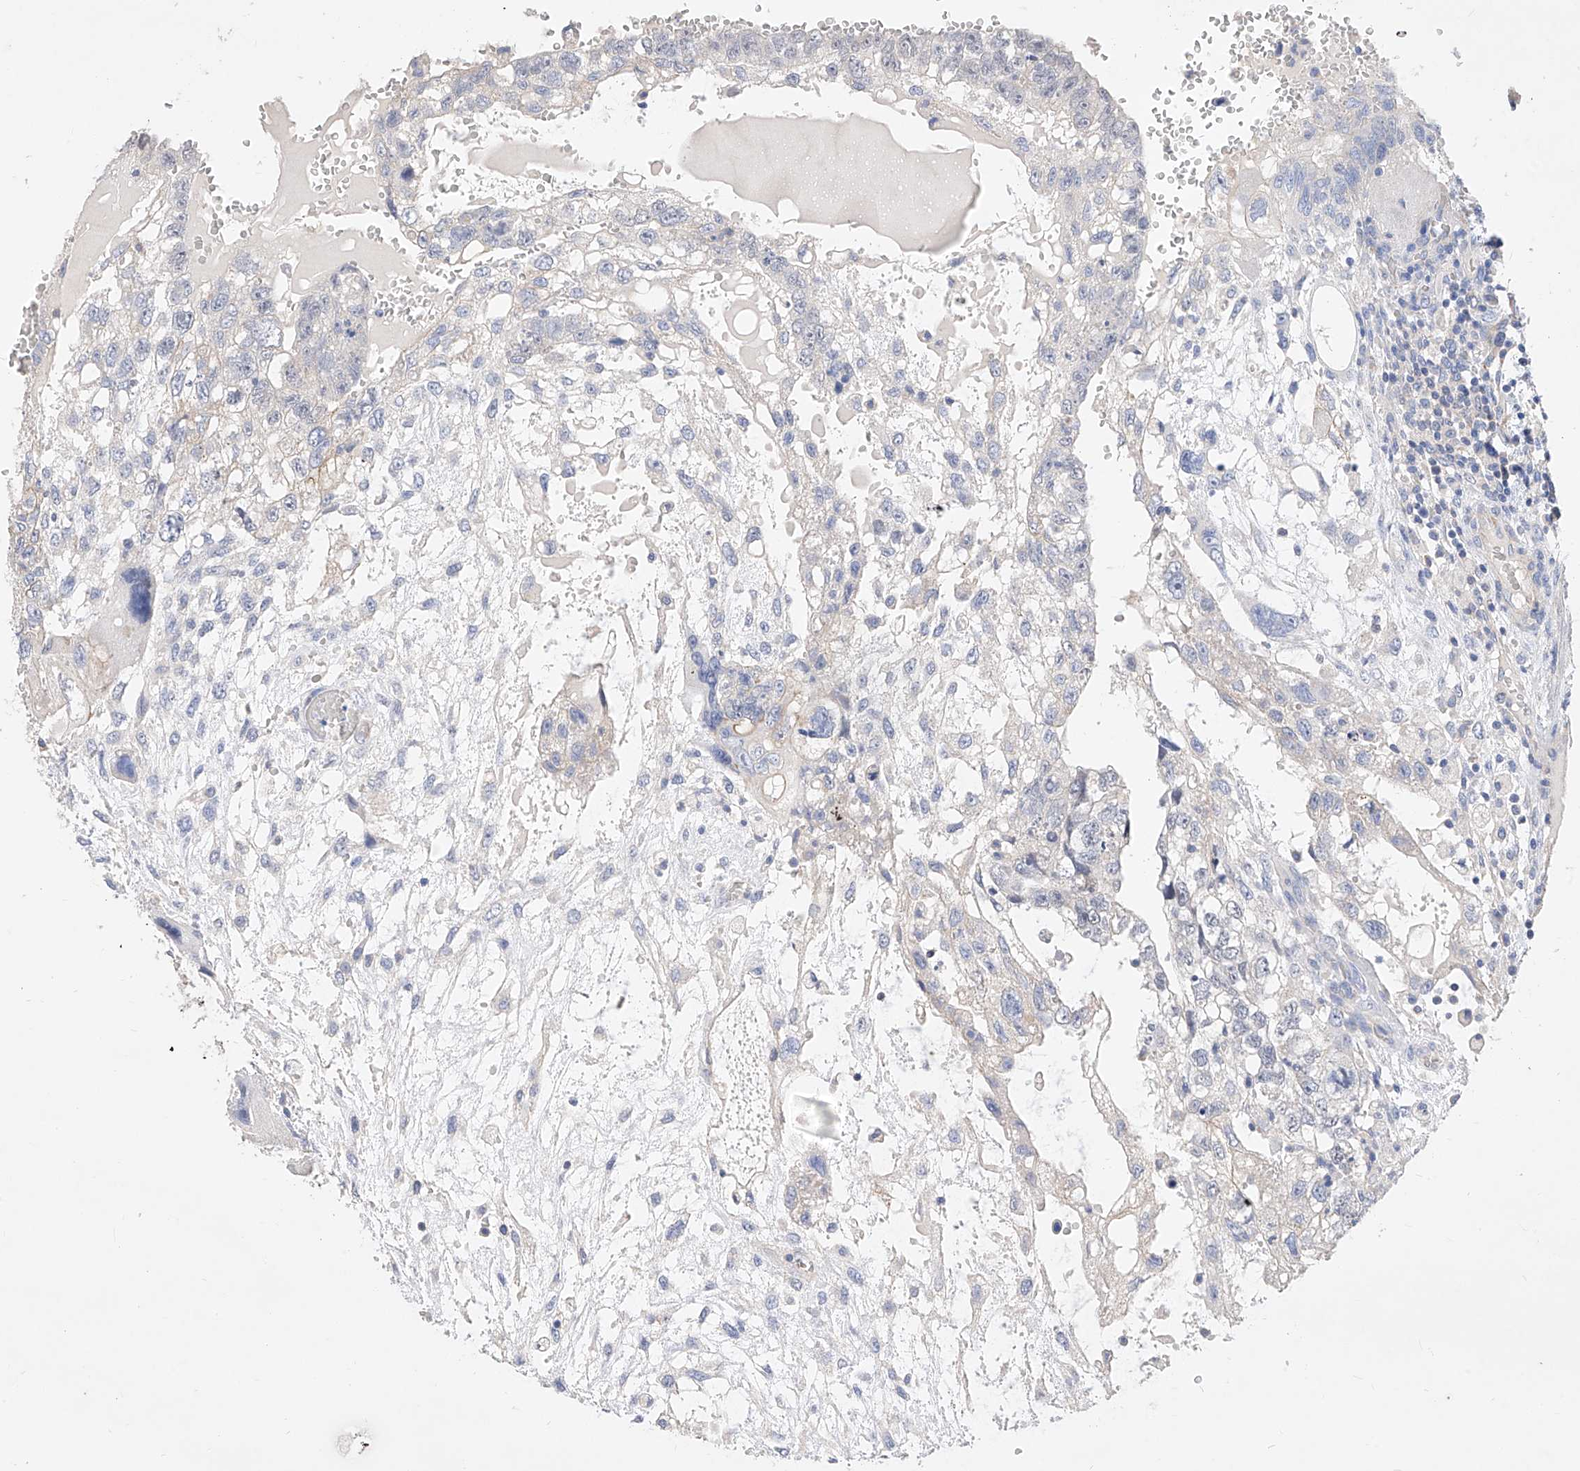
{"staining": {"intensity": "negative", "quantity": "none", "location": "none"}, "tissue": "testis cancer", "cell_type": "Tumor cells", "image_type": "cancer", "snomed": [{"axis": "morphology", "description": "Carcinoma, Embryonal, NOS"}, {"axis": "topography", "description": "Testis"}], "caption": "Testis cancer stained for a protein using IHC shows no expression tumor cells.", "gene": "SCGB2A1", "patient": {"sex": "male", "age": 36}}